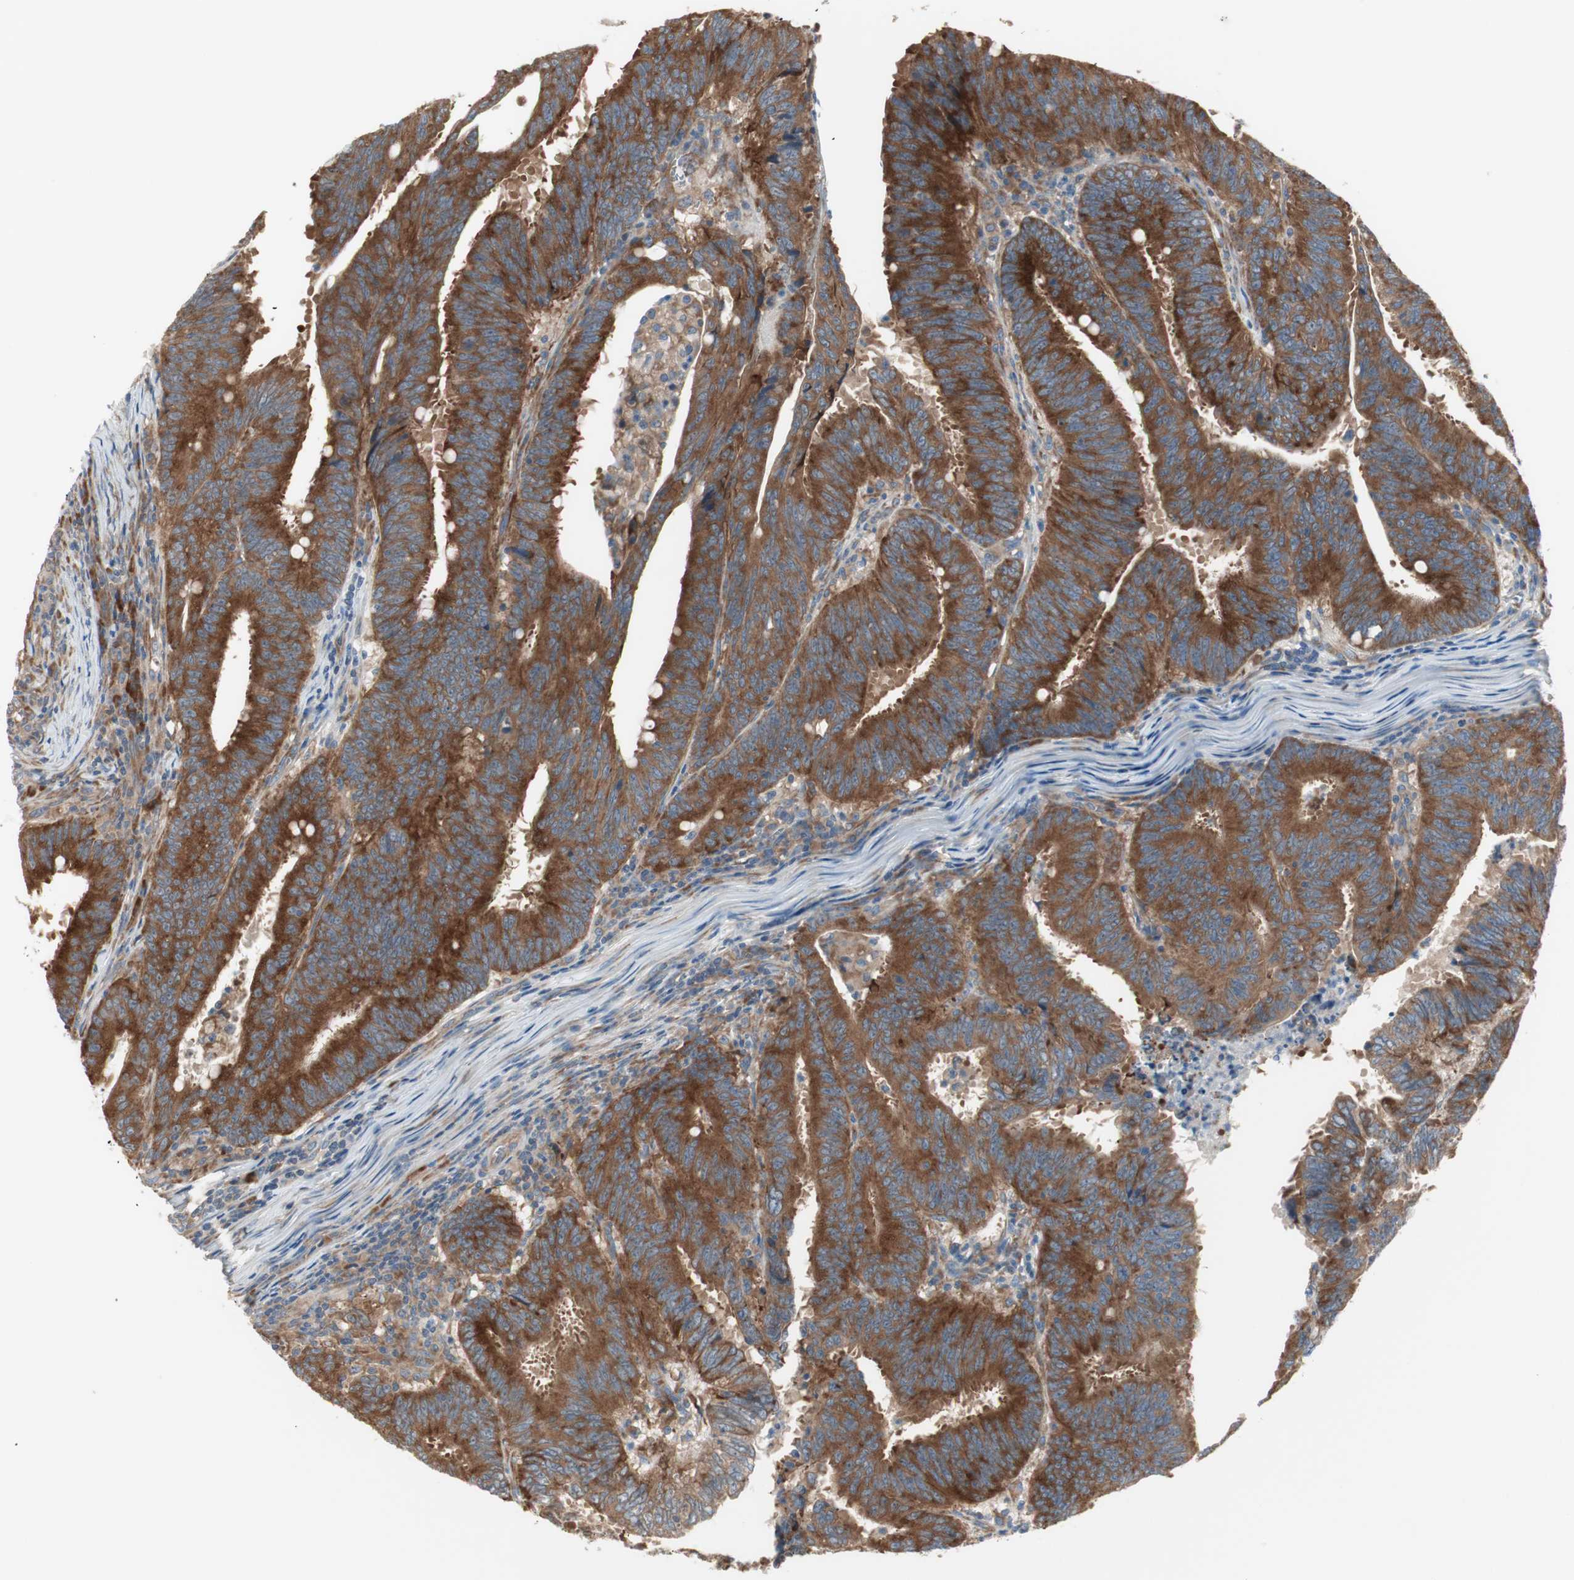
{"staining": {"intensity": "strong", "quantity": ">75%", "location": "cytoplasmic/membranous"}, "tissue": "colorectal cancer", "cell_type": "Tumor cells", "image_type": "cancer", "snomed": [{"axis": "morphology", "description": "Adenocarcinoma, NOS"}, {"axis": "topography", "description": "Colon"}], "caption": "A brown stain shows strong cytoplasmic/membranous expression of a protein in colorectal cancer tumor cells.", "gene": "RPL23", "patient": {"sex": "male", "age": 45}}